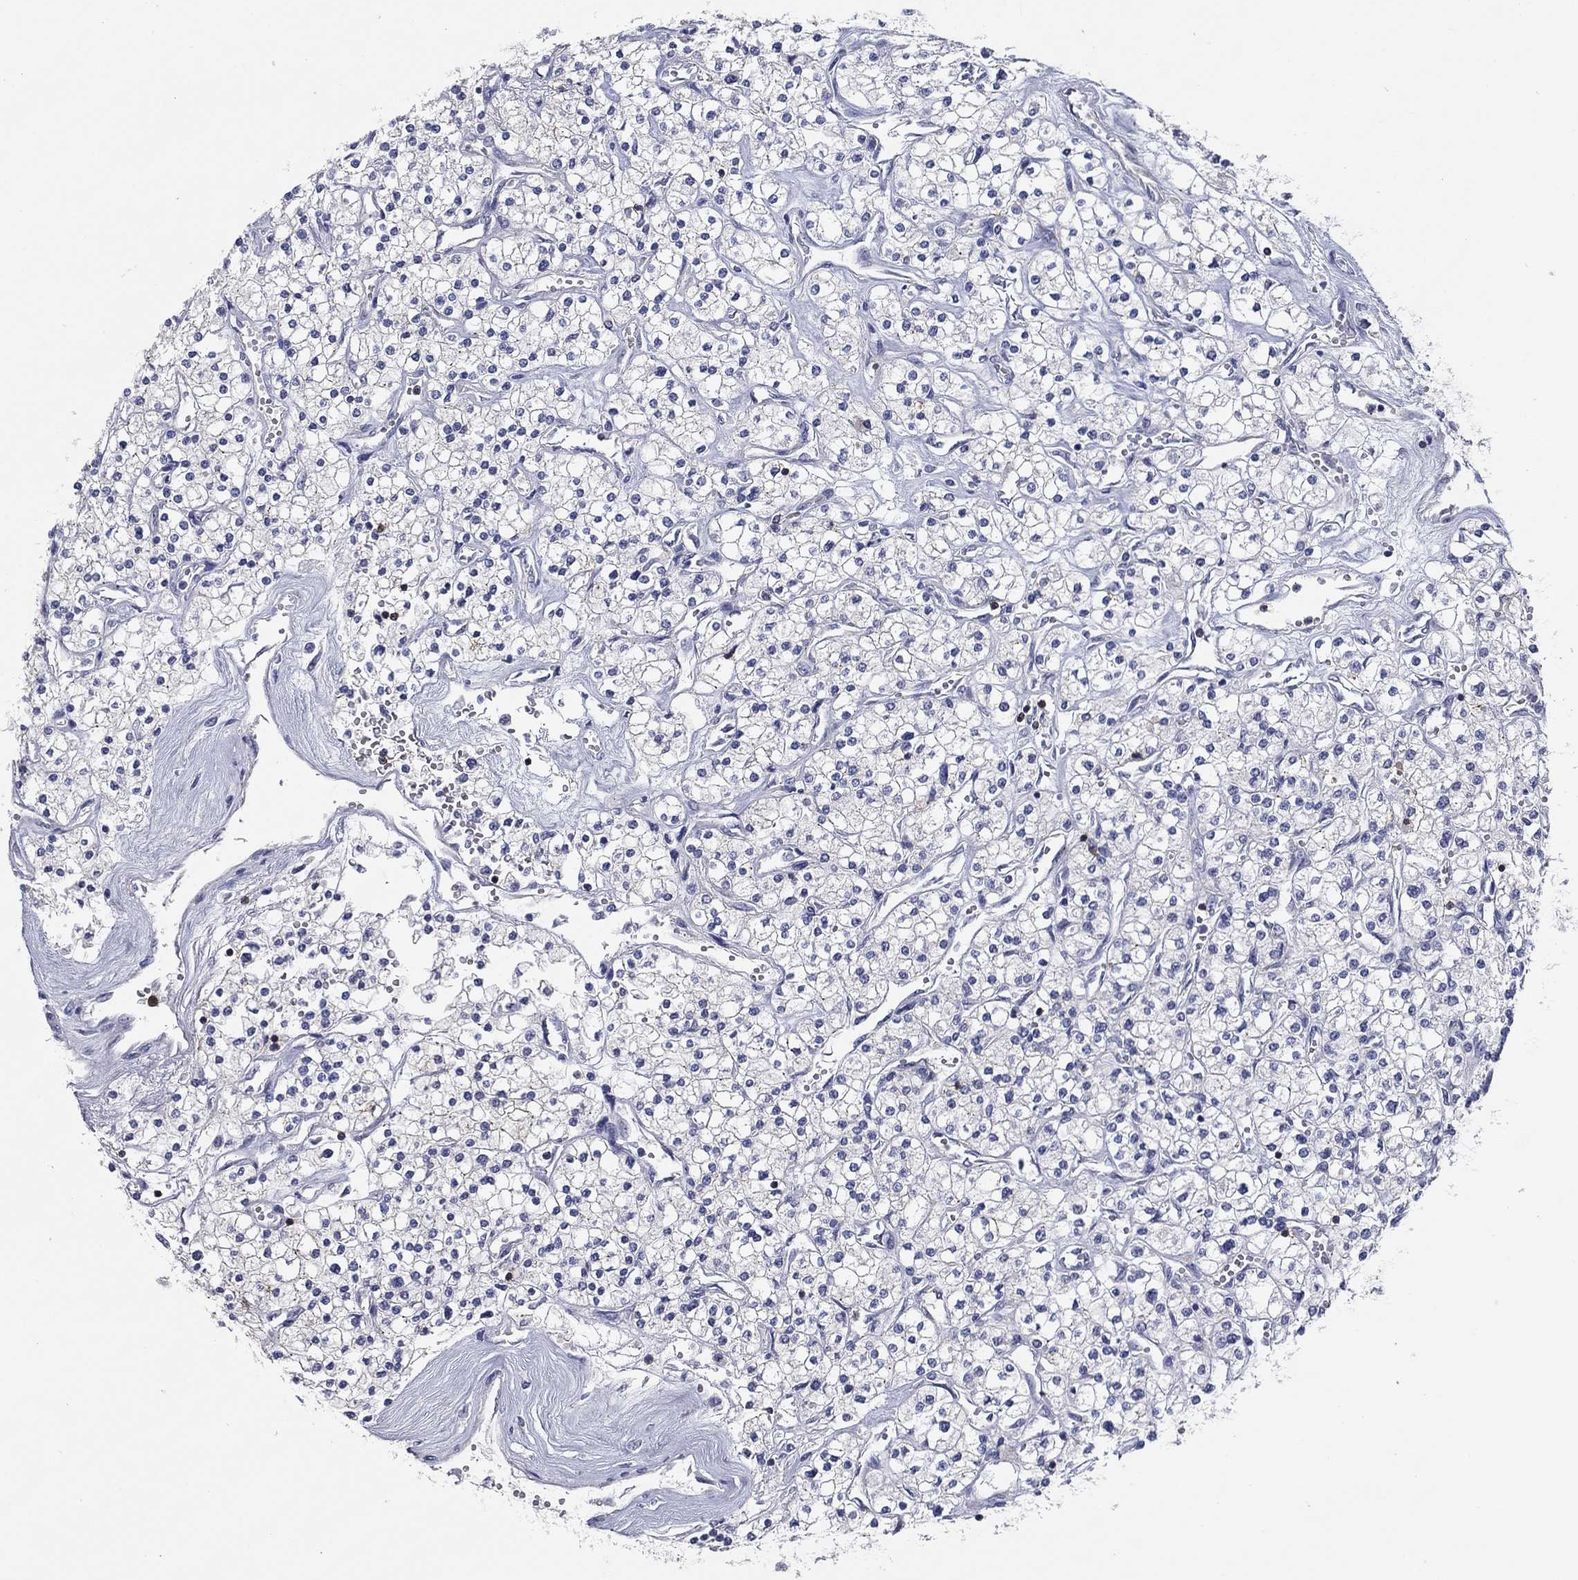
{"staining": {"intensity": "negative", "quantity": "none", "location": "none"}, "tissue": "renal cancer", "cell_type": "Tumor cells", "image_type": "cancer", "snomed": [{"axis": "morphology", "description": "Adenocarcinoma, NOS"}, {"axis": "topography", "description": "Kidney"}], "caption": "Adenocarcinoma (renal) was stained to show a protein in brown. There is no significant positivity in tumor cells.", "gene": "SIT1", "patient": {"sex": "male", "age": 80}}